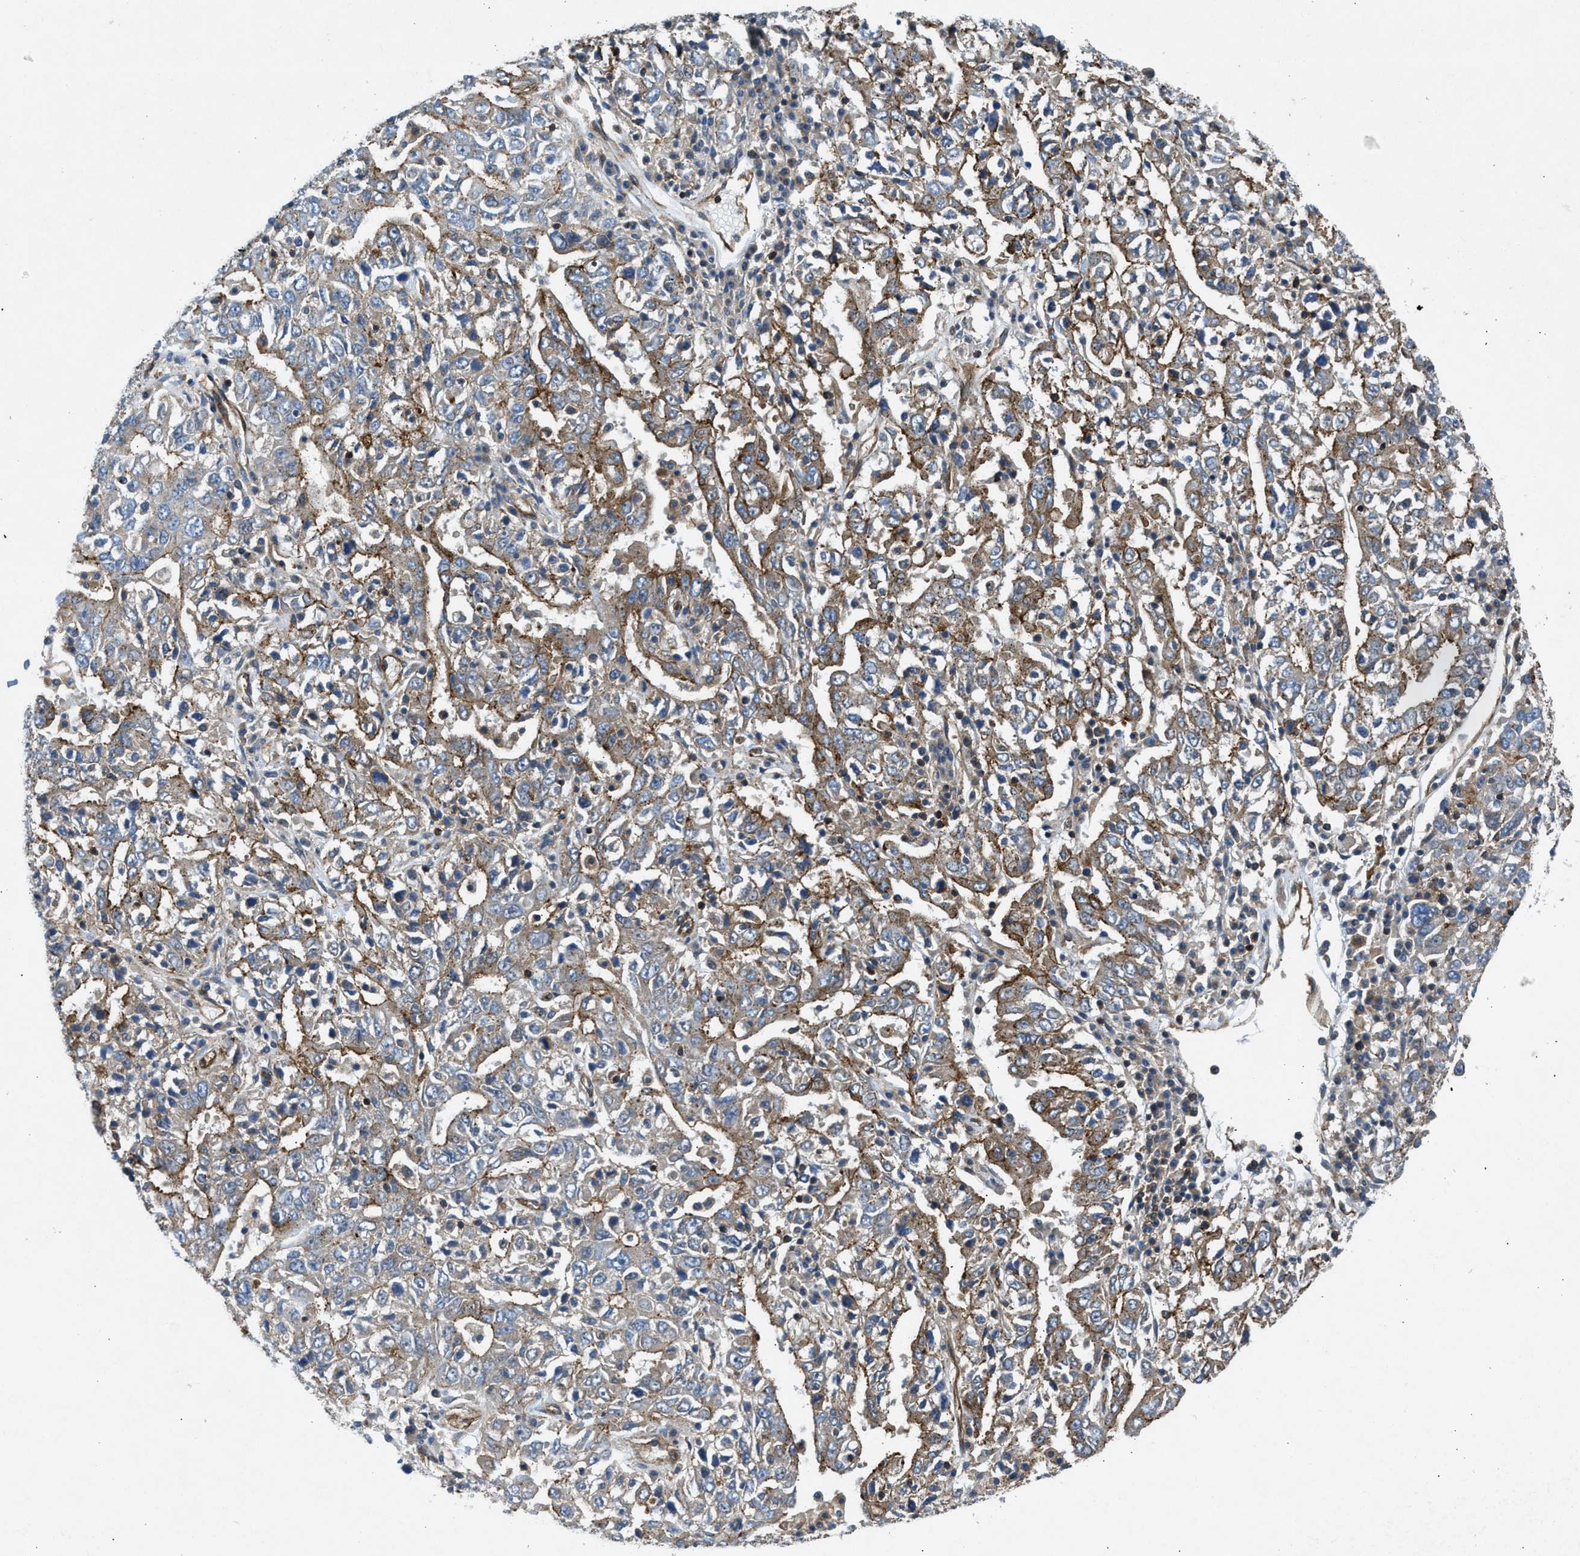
{"staining": {"intensity": "moderate", "quantity": ">75%", "location": "cytoplasmic/membranous"}, "tissue": "ovarian cancer", "cell_type": "Tumor cells", "image_type": "cancer", "snomed": [{"axis": "morphology", "description": "Carcinoma, endometroid"}, {"axis": "topography", "description": "Ovary"}], "caption": "Moderate cytoplasmic/membranous expression for a protein is identified in about >75% of tumor cells of endometroid carcinoma (ovarian) using immunohistochemistry (IHC).", "gene": "NYNRIN", "patient": {"sex": "female", "age": 62}}